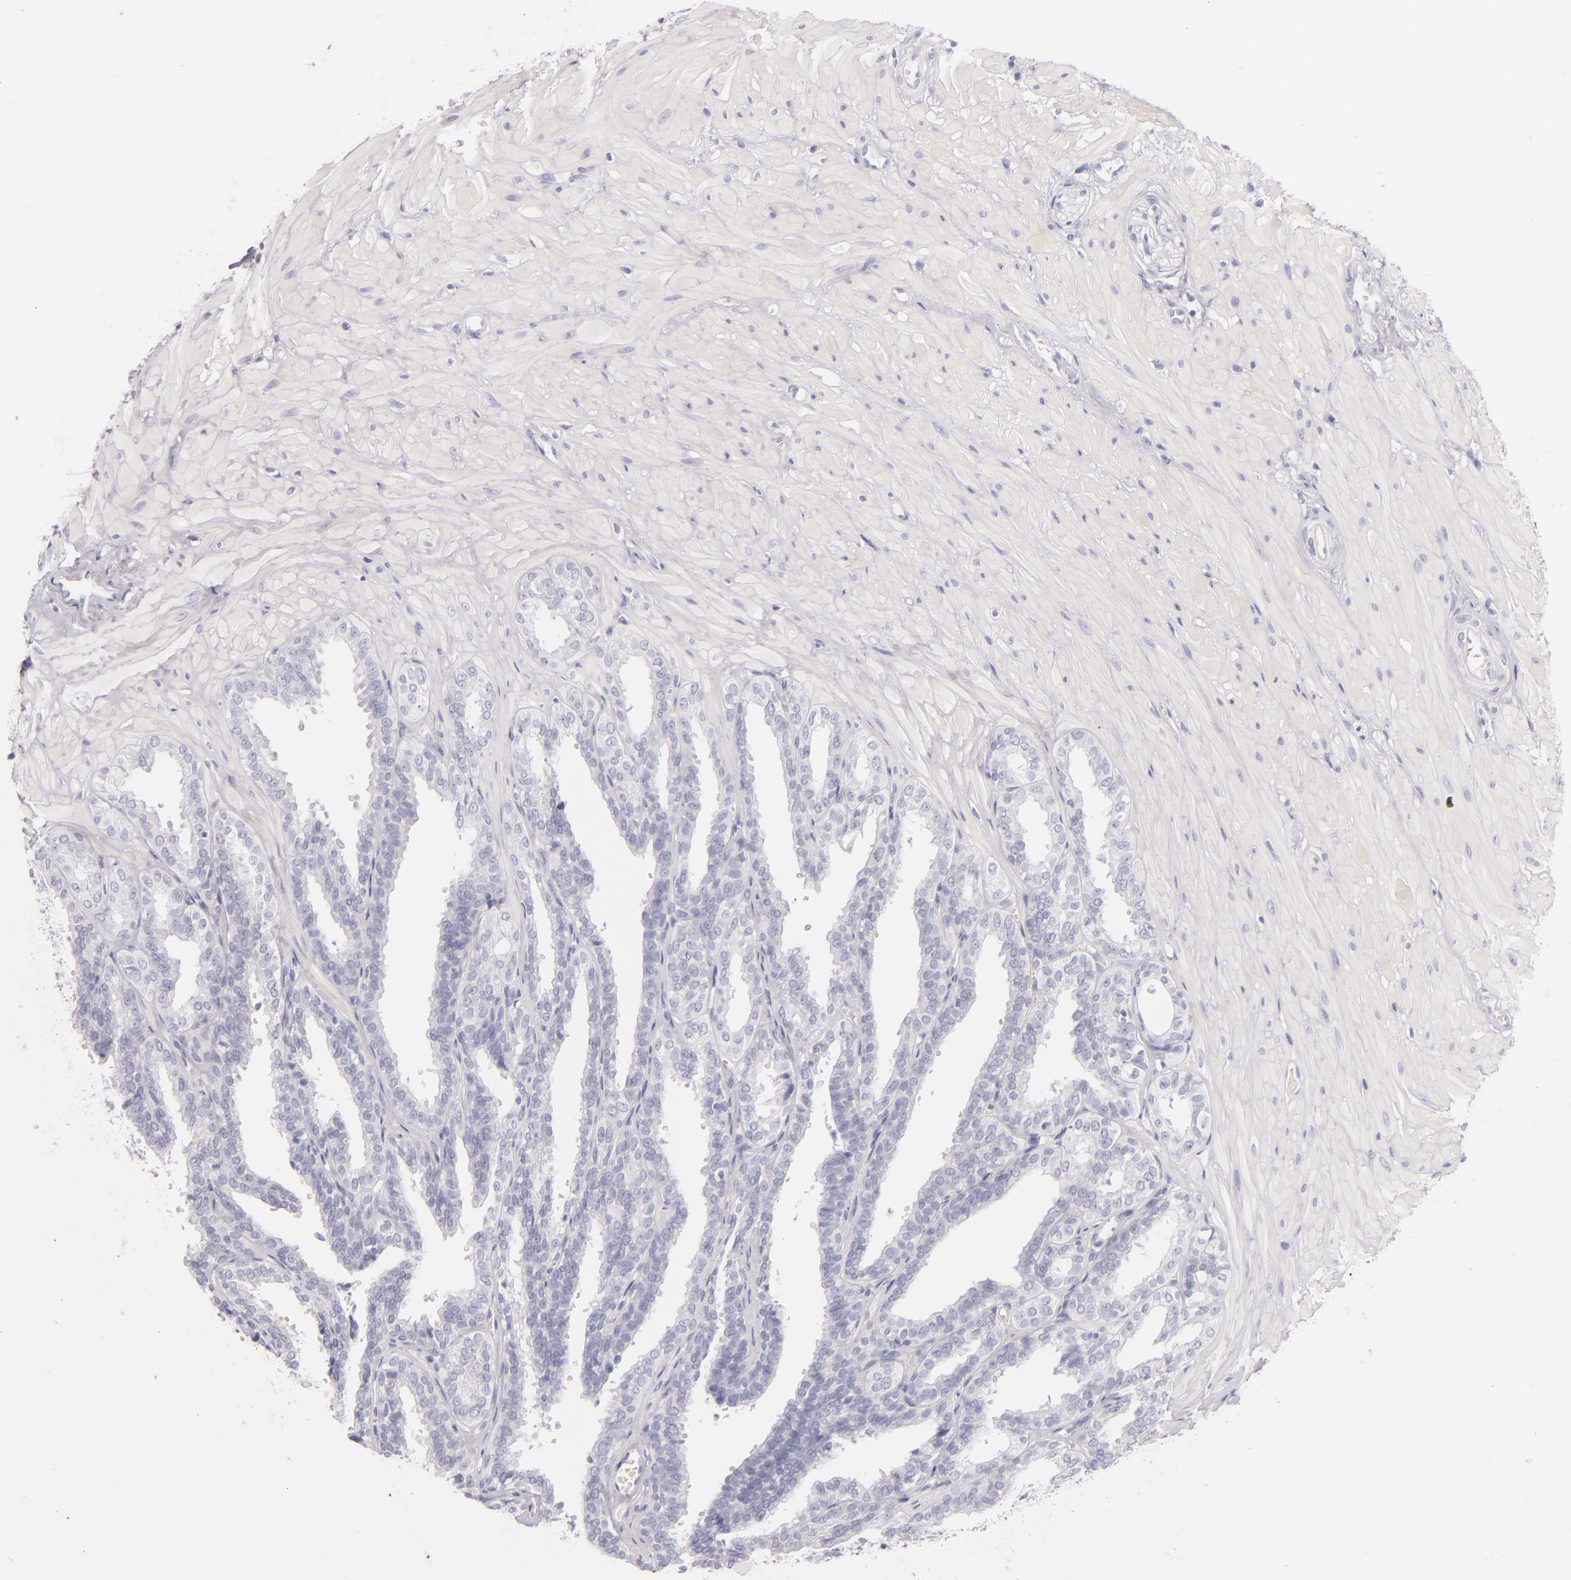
{"staining": {"intensity": "negative", "quantity": "none", "location": "none"}, "tissue": "seminal vesicle", "cell_type": "Glandular cells", "image_type": "normal", "snomed": [{"axis": "morphology", "description": "Normal tissue, NOS"}, {"axis": "topography", "description": "Seminal veicle"}], "caption": "An immunohistochemistry histopathology image of unremarkable seminal vesicle is shown. There is no staining in glandular cells of seminal vesicle.", "gene": "FABP1", "patient": {"sex": "male", "age": 26}}